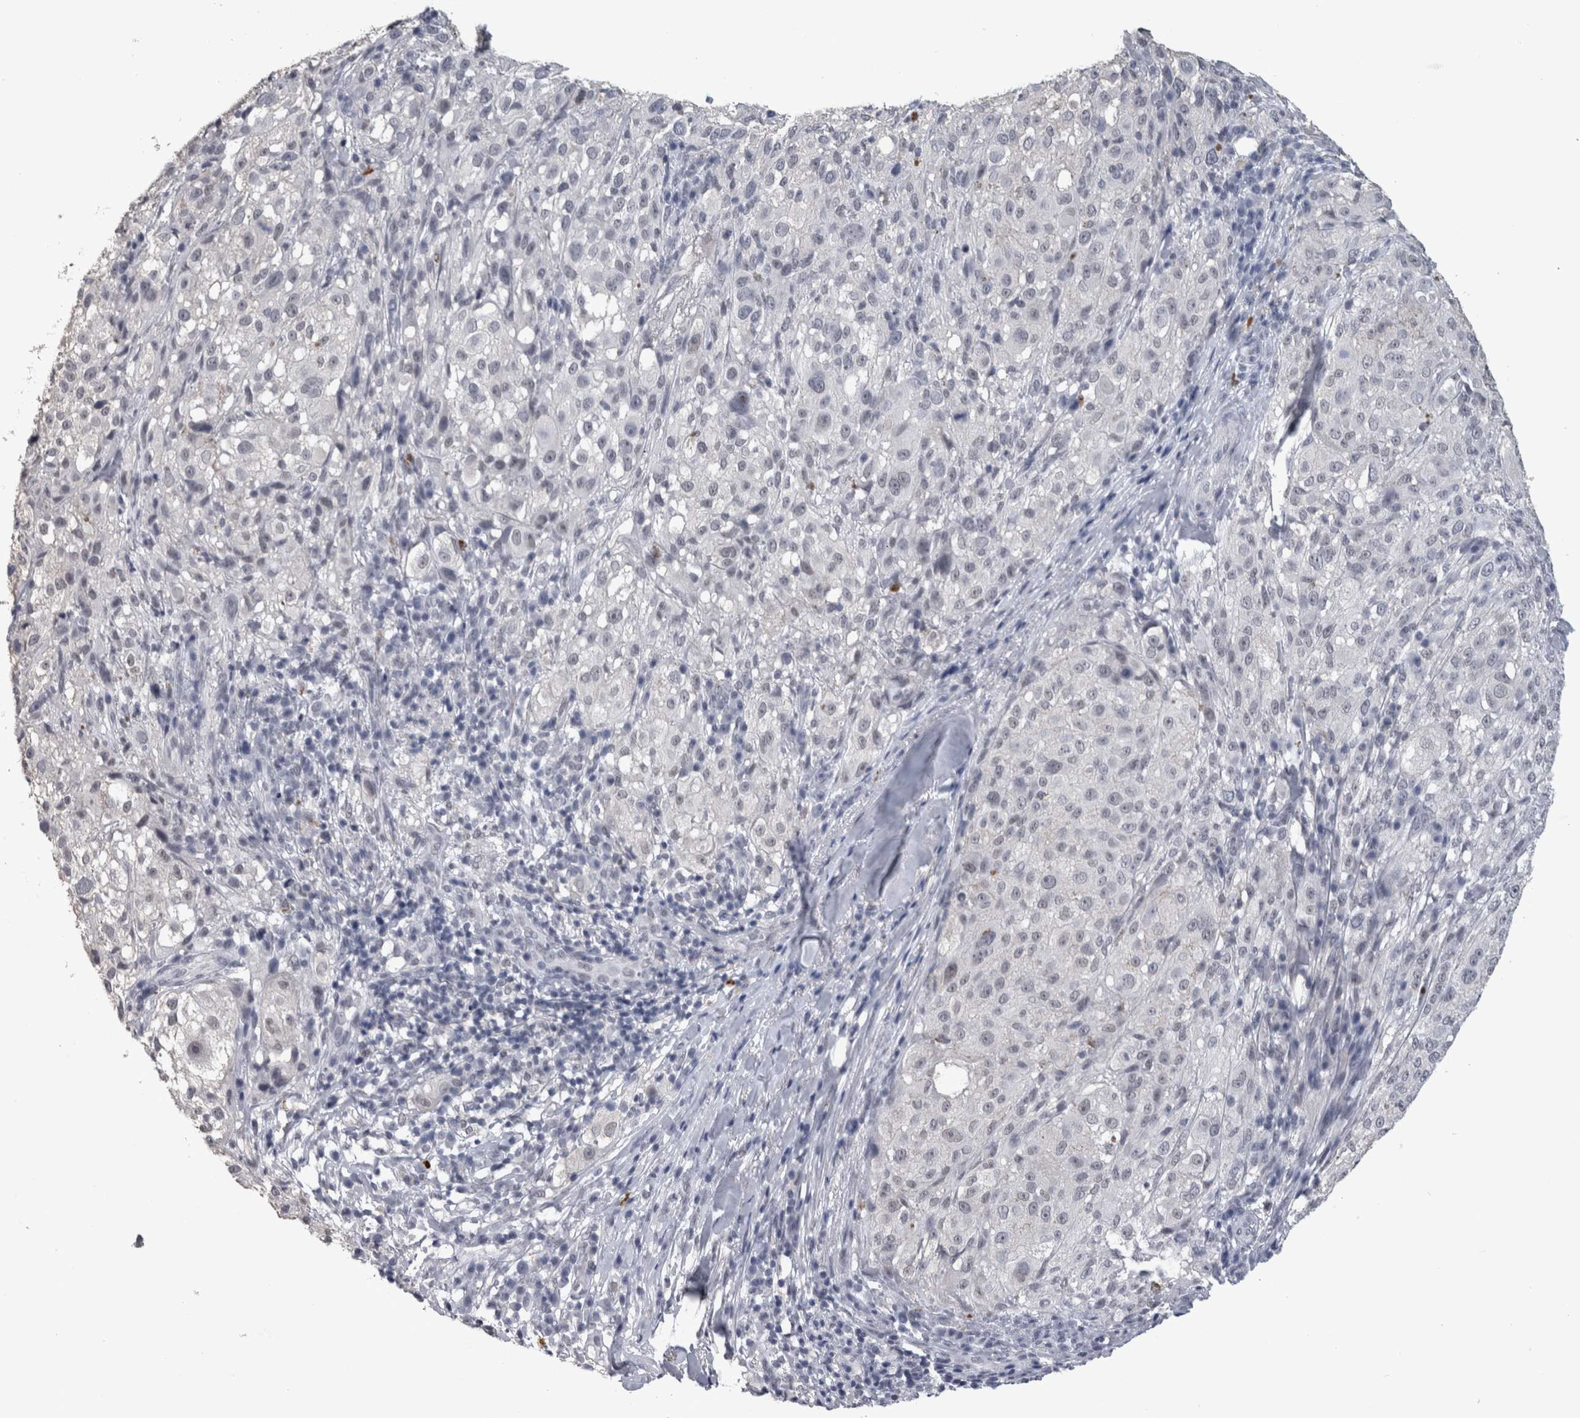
{"staining": {"intensity": "negative", "quantity": "none", "location": "none"}, "tissue": "melanoma", "cell_type": "Tumor cells", "image_type": "cancer", "snomed": [{"axis": "morphology", "description": "Necrosis, NOS"}, {"axis": "morphology", "description": "Malignant melanoma, NOS"}, {"axis": "topography", "description": "Skin"}], "caption": "This is an immunohistochemistry (IHC) histopathology image of malignant melanoma. There is no expression in tumor cells.", "gene": "PEBP4", "patient": {"sex": "female", "age": 87}}